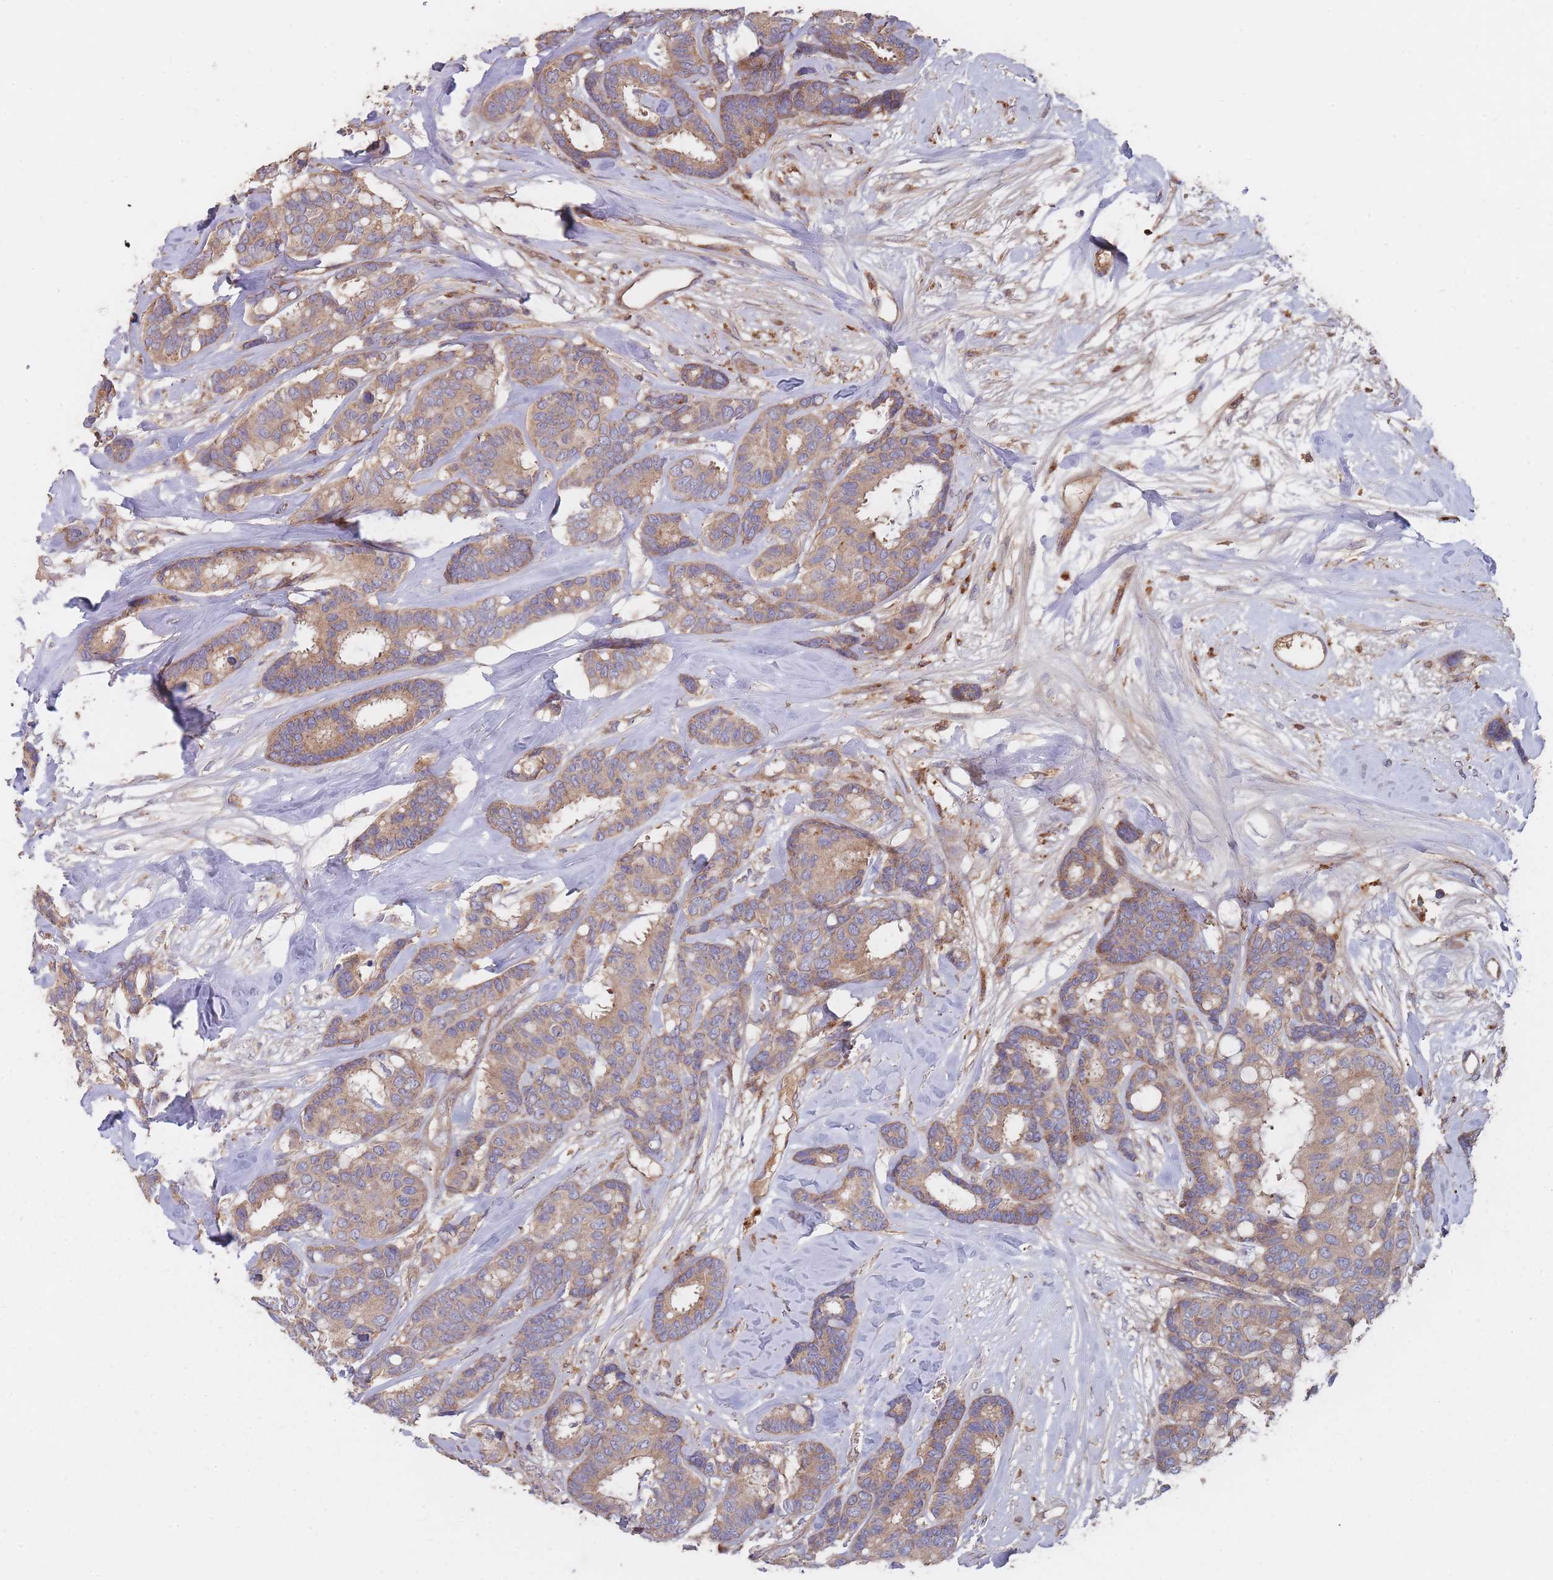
{"staining": {"intensity": "moderate", "quantity": ">75%", "location": "cytoplasmic/membranous"}, "tissue": "breast cancer", "cell_type": "Tumor cells", "image_type": "cancer", "snomed": [{"axis": "morphology", "description": "Duct carcinoma"}, {"axis": "topography", "description": "Breast"}], "caption": "A brown stain labels moderate cytoplasmic/membranous positivity of a protein in human breast cancer tumor cells.", "gene": "THSD7B", "patient": {"sex": "female", "age": 87}}